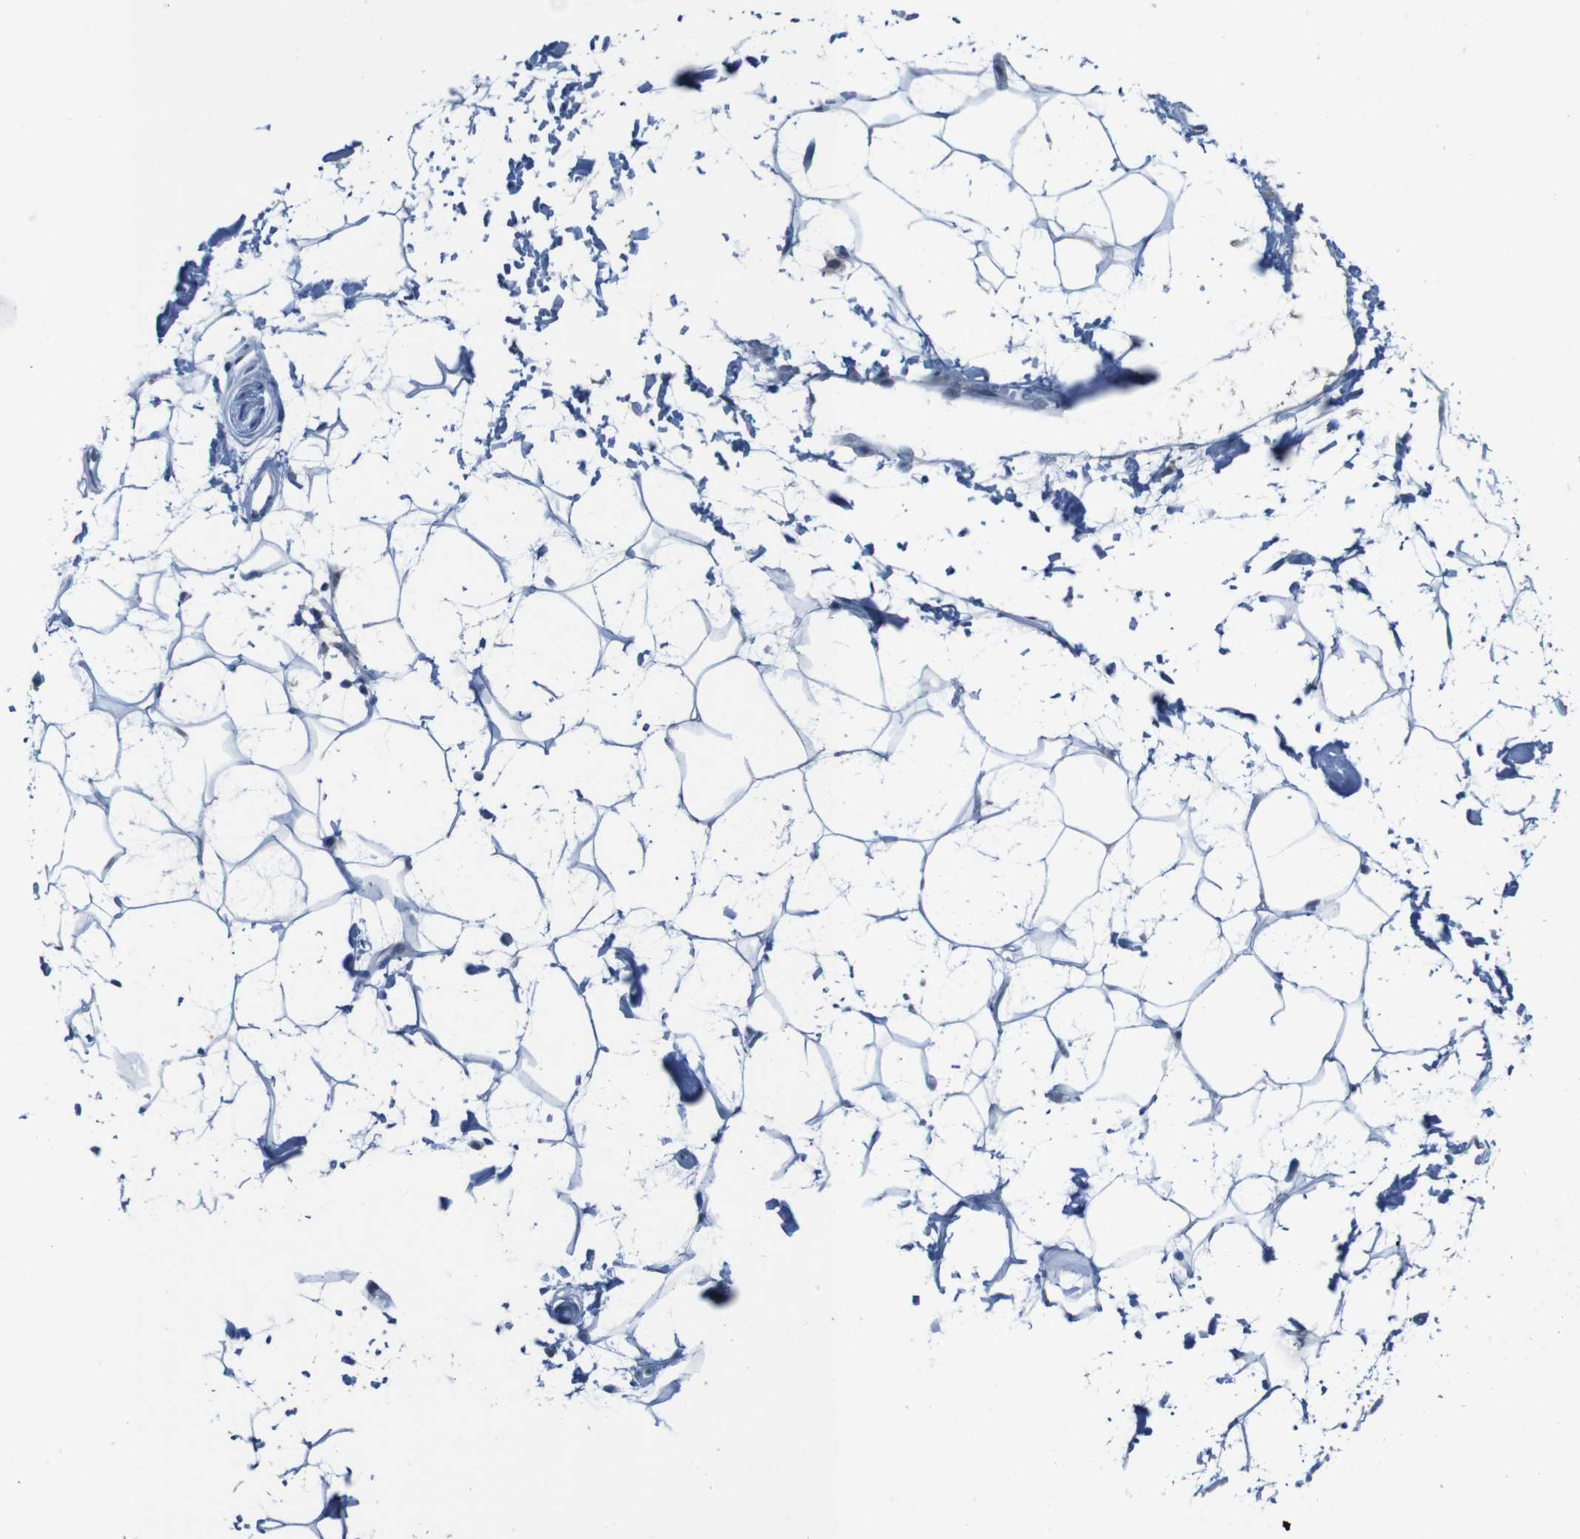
{"staining": {"intensity": "negative", "quantity": "none", "location": "none"}, "tissue": "adipose tissue", "cell_type": "Adipocytes", "image_type": "normal", "snomed": [{"axis": "morphology", "description": "Normal tissue, NOS"}, {"axis": "topography", "description": "Soft tissue"}], "caption": "Adipocytes show no significant positivity in normal adipose tissue. (Immunohistochemistry (ihc), brightfield microscopy, high magnification).", "gene": "CDHR2", "patient": {"sex": "male", "age": 72}}